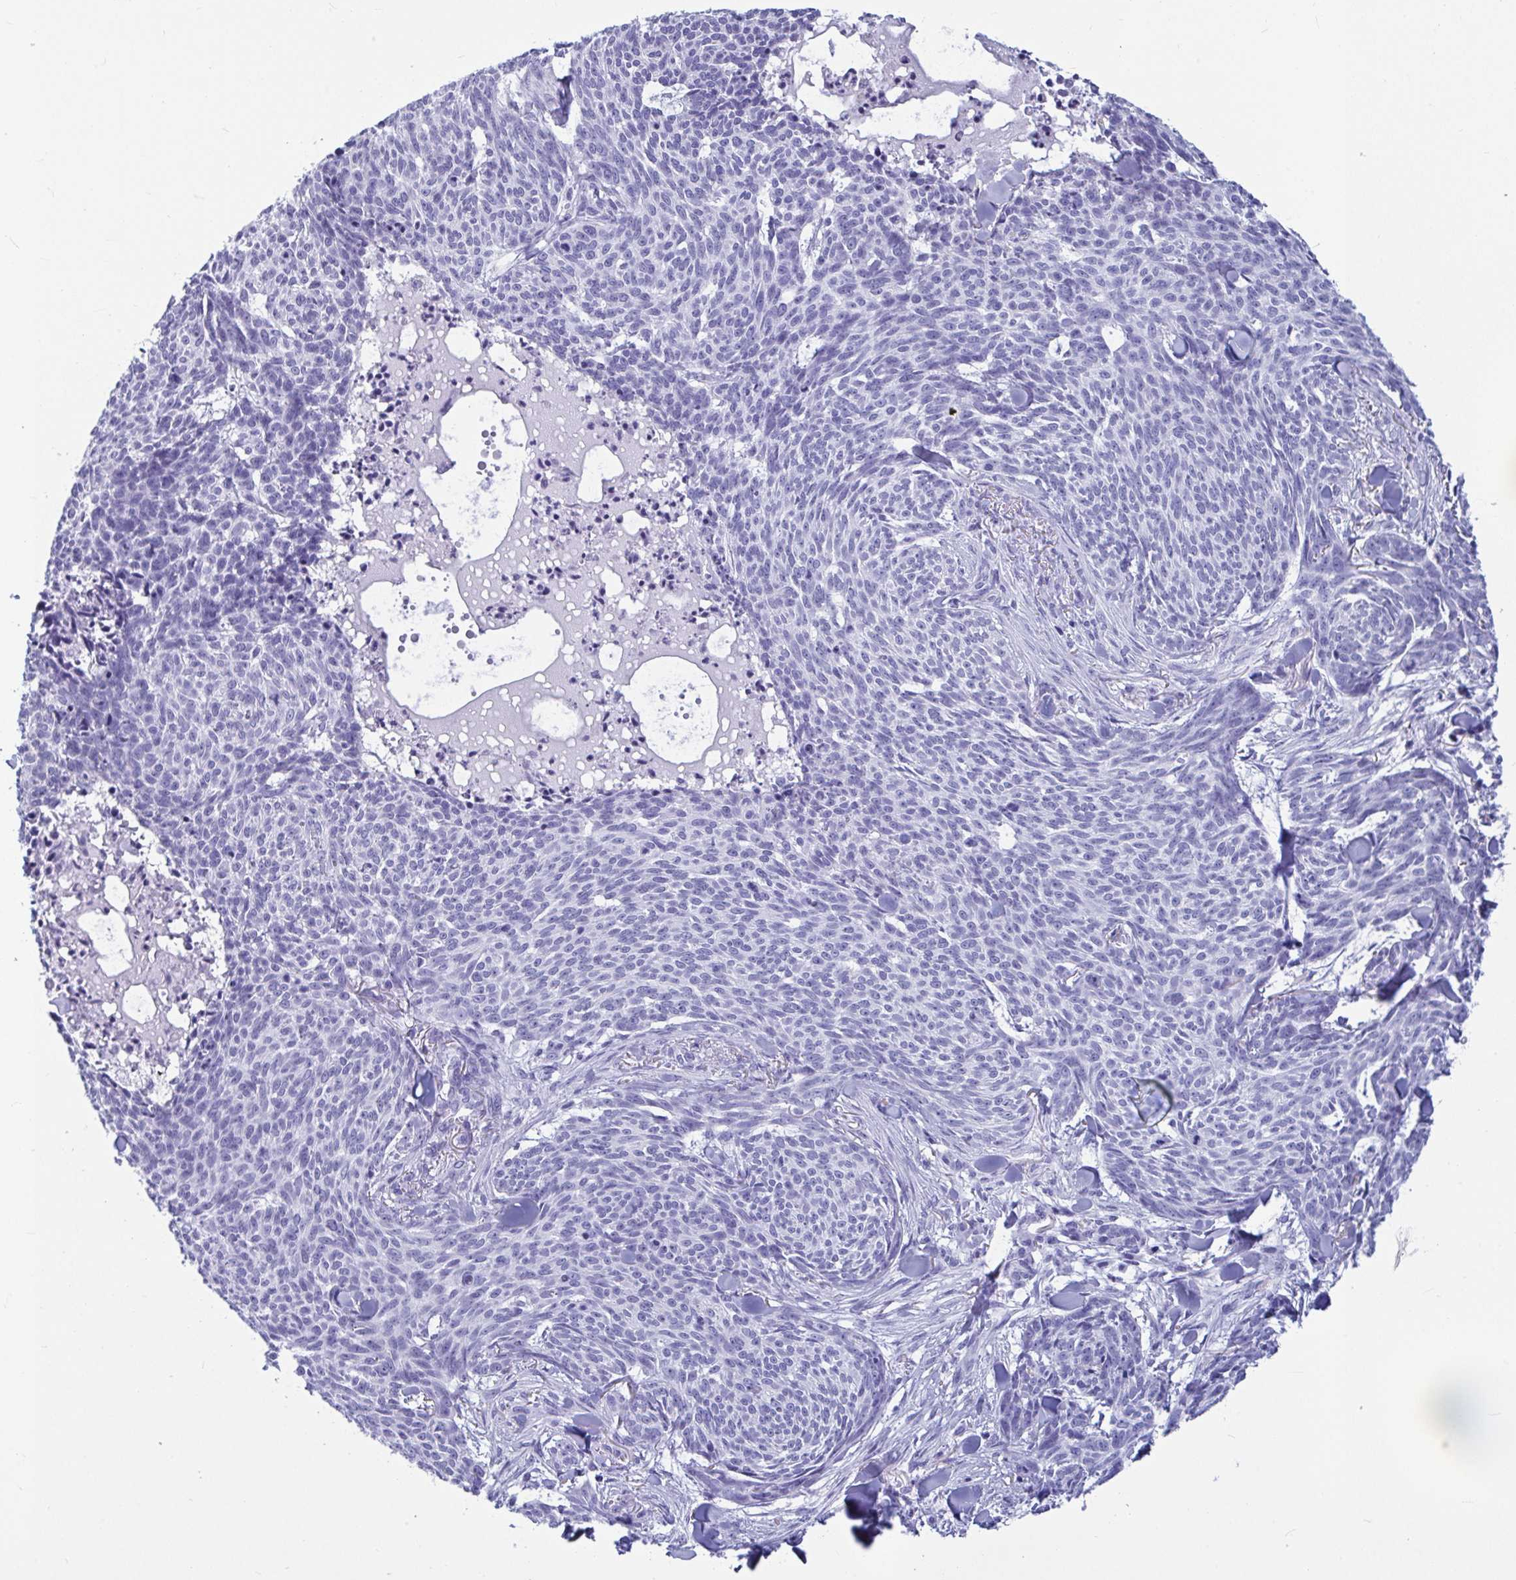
{"staining": {"intensity": "negative", "quantity": "none", "location": "none"}, "tissue": "skin cancer", "cell_type": "Tumor cells", "image_type": "cancer", "snomed": [{"axis": "morphology", "description": "Basal cell carcinoma"}, {"axis": "topography", "description": "Skin"}], "caption": "Histopathology image shows no significant protein positivity in tumor cells of skin basal cell carcinoma.", "gene": "OR5J2", "patient": {"sex": "female", "age": 93}}